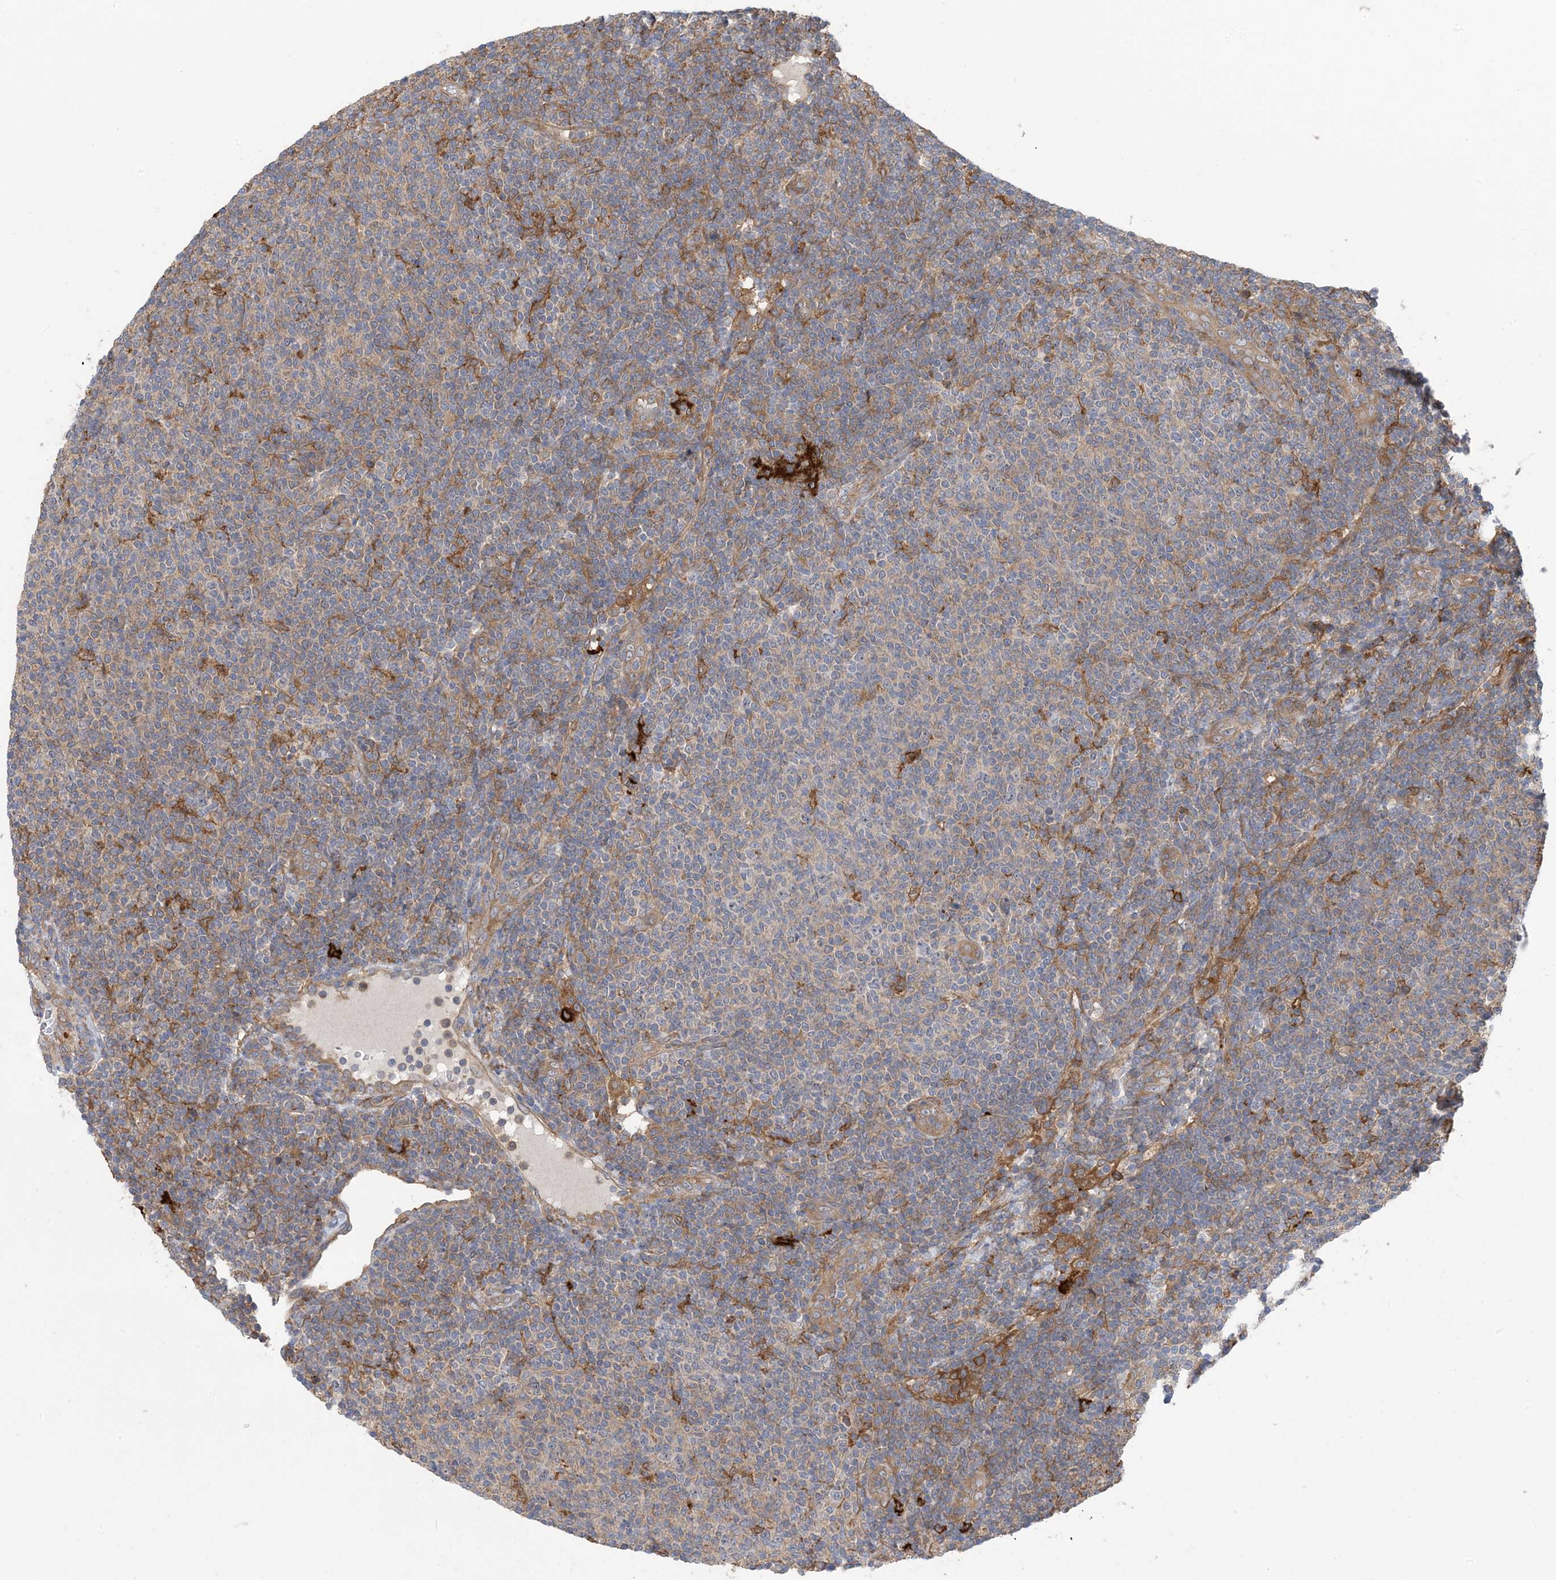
{"staining": {"intensity": "negative", "quantity": "none", "location": "none"}, "tissue": "lymphoma", "cell_type": "Tumor cells", "image_type": "cancer", "snomed": [{"axis": "morphology", "description": "Malignant lymphoma, non-Hodgkin's type, Low grade"}, {"axis": "topography", "description": "Lymph node"}], "caption": "Malignant lymphoma, non-Hodgkin's type (low-grade) was stained to show a protein in brown. There is no significant expression in tumor cells.", "gene": "HS1BP3", "patient": {"sex": "male", "age": 66}}